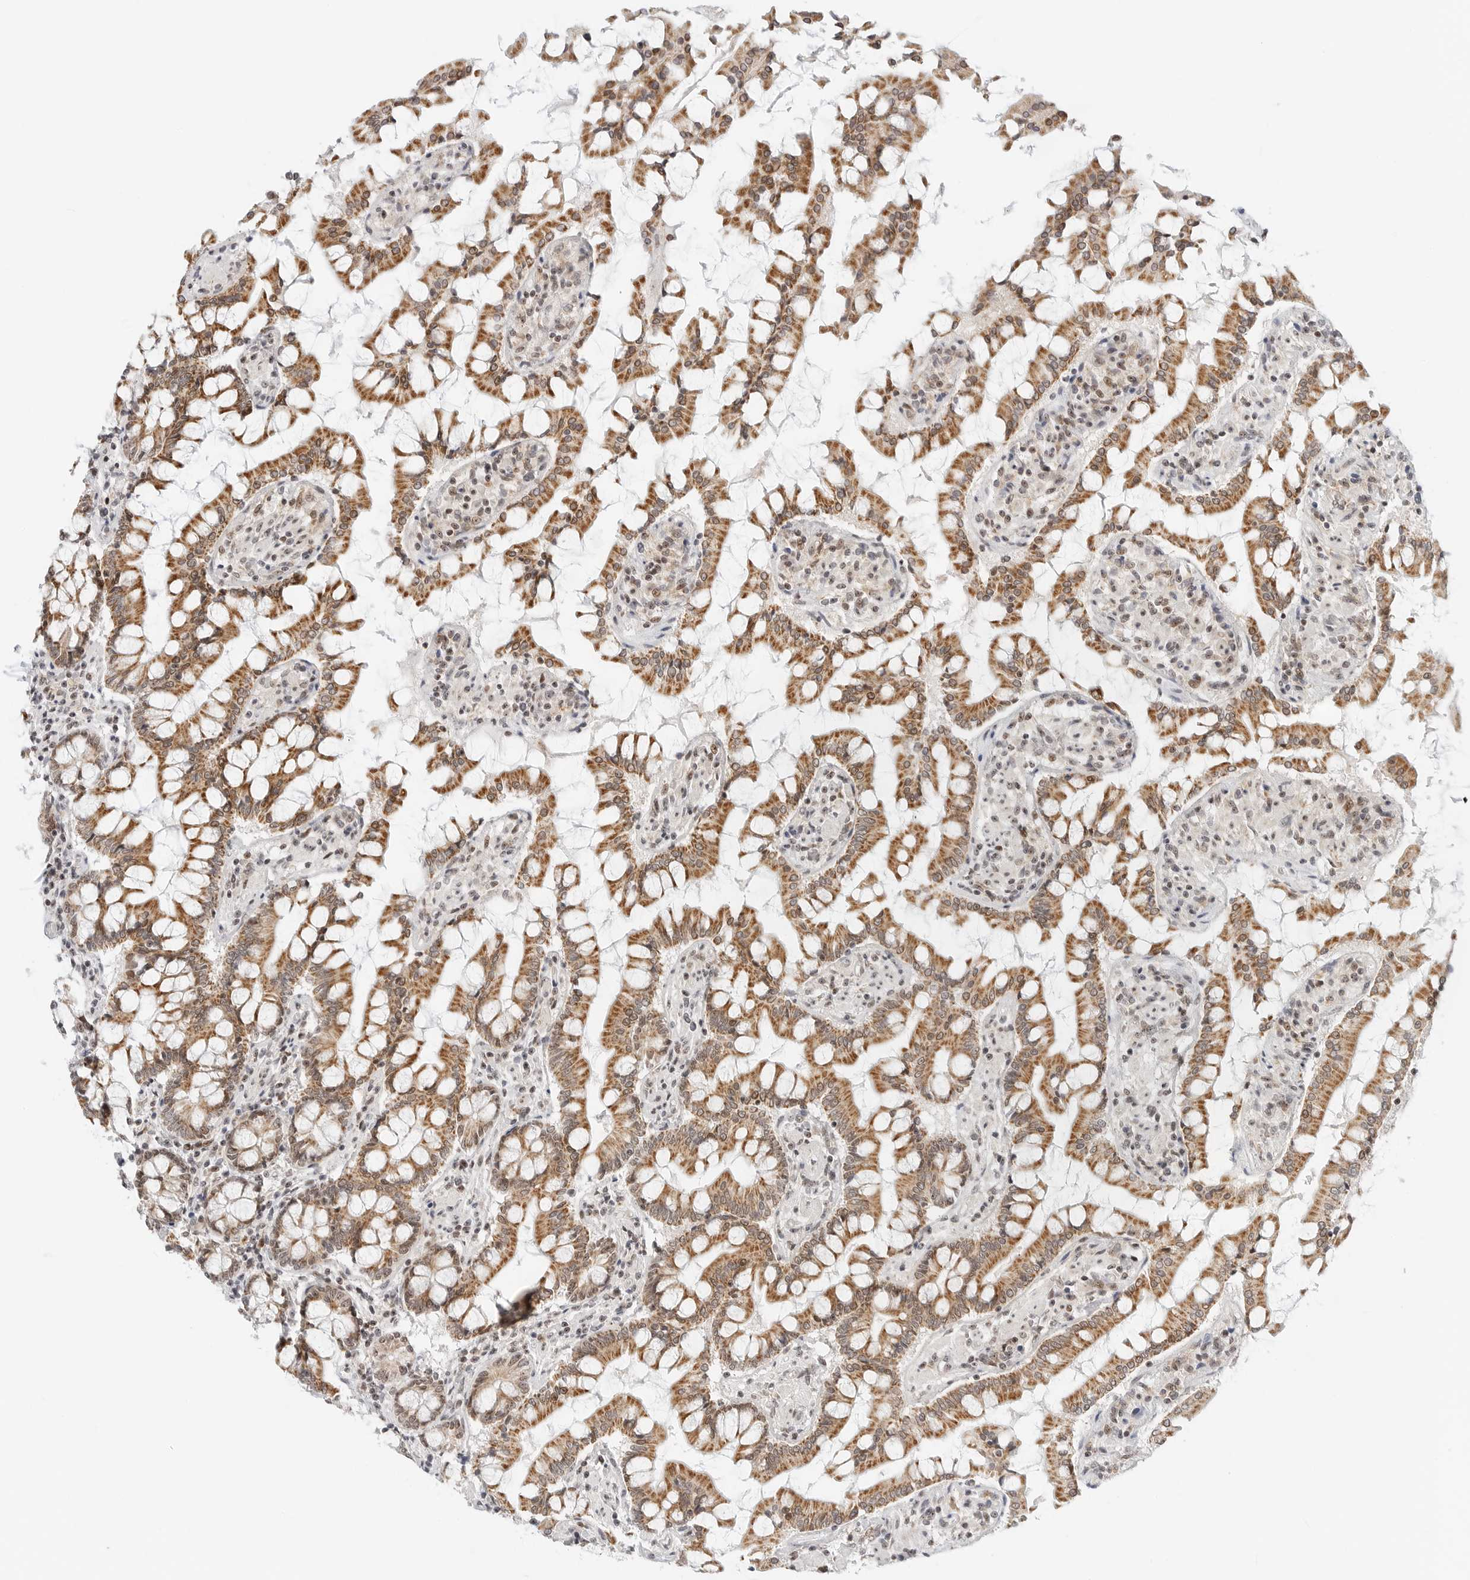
{"staining": {"intensity": "moderate", "quantity": "25%-75%", "location": "cytoplasmic/membranous,nuclear"}, "tissue": "small intestine", "cell_type": "Glandular cells", "image_type": "normal", "snomed": [{"axis": "morphology", "description": "Normal tissue, NOS"}, {"axis": "topography", "description": "Small intestine"}], "caption": "IHC histopathology image of benign small intestine stained for a protein (brown), which shows medium levels of moderate cytoplasmic/membranous,nuclear expression in approximately 25%-75% of glandular cells.", "gene": "RIMKLA", "patient": {"sex": "male", "age": 41}}